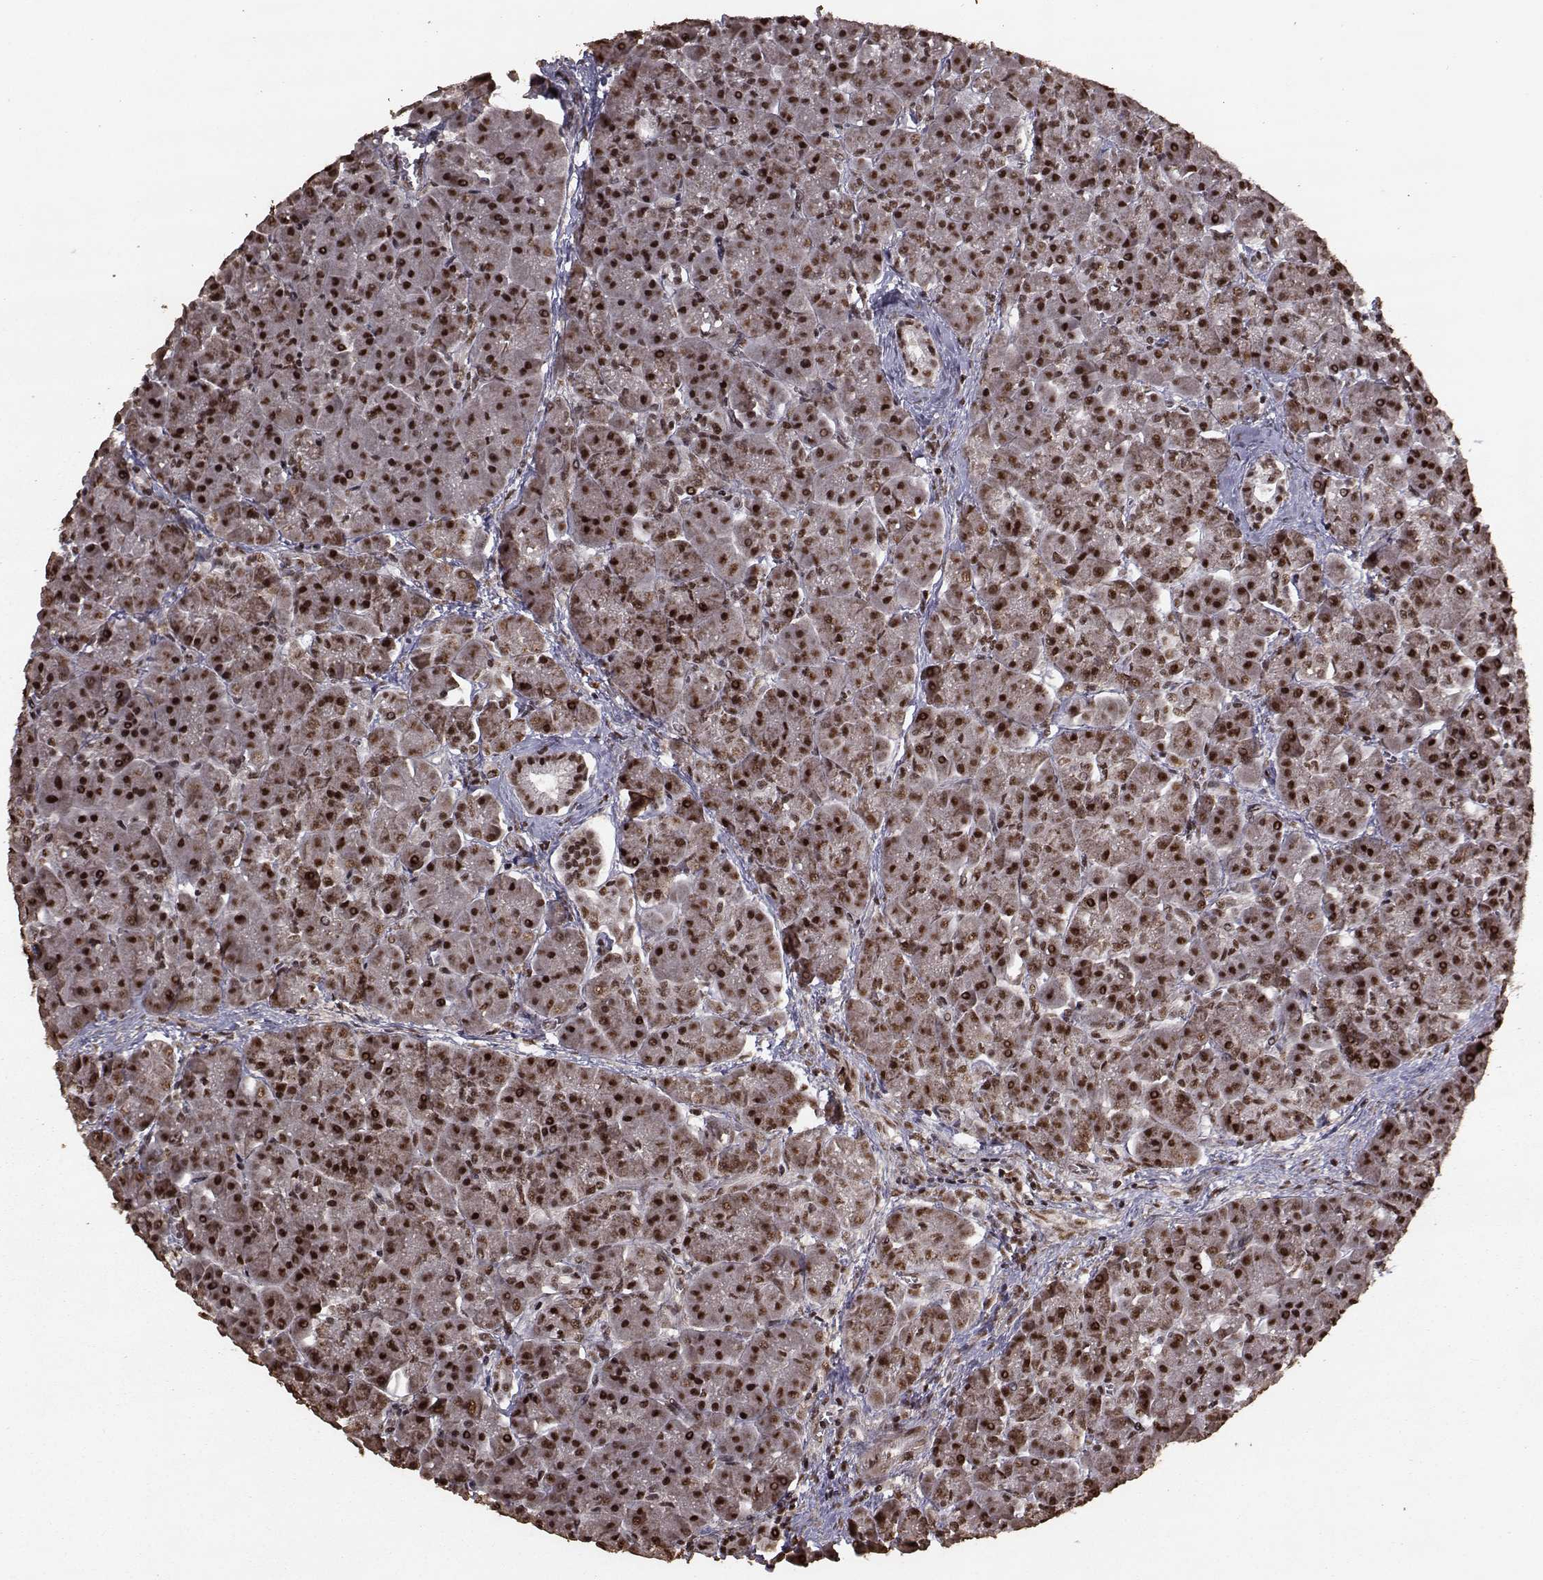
{"staining": {"intensity": "strong", "quantity": ">75%", "location": "nuclear"}, "tissue": "pancreas", "cell_type": "Exocrine glandular cells", "image_type": "normal", "snomed": [{"axis": "morphology", "description": "Normal tissue, NOS"}, {"axis": "topography", "description": "Pancreas"}], "caption": "Normal pancreas reveals strong nuclear expression in about >75% of exocrine glandular cells, visualized by immunohistochemistry.", "gene": "SF1", "patient": {"sex": "male", "age": 70}}